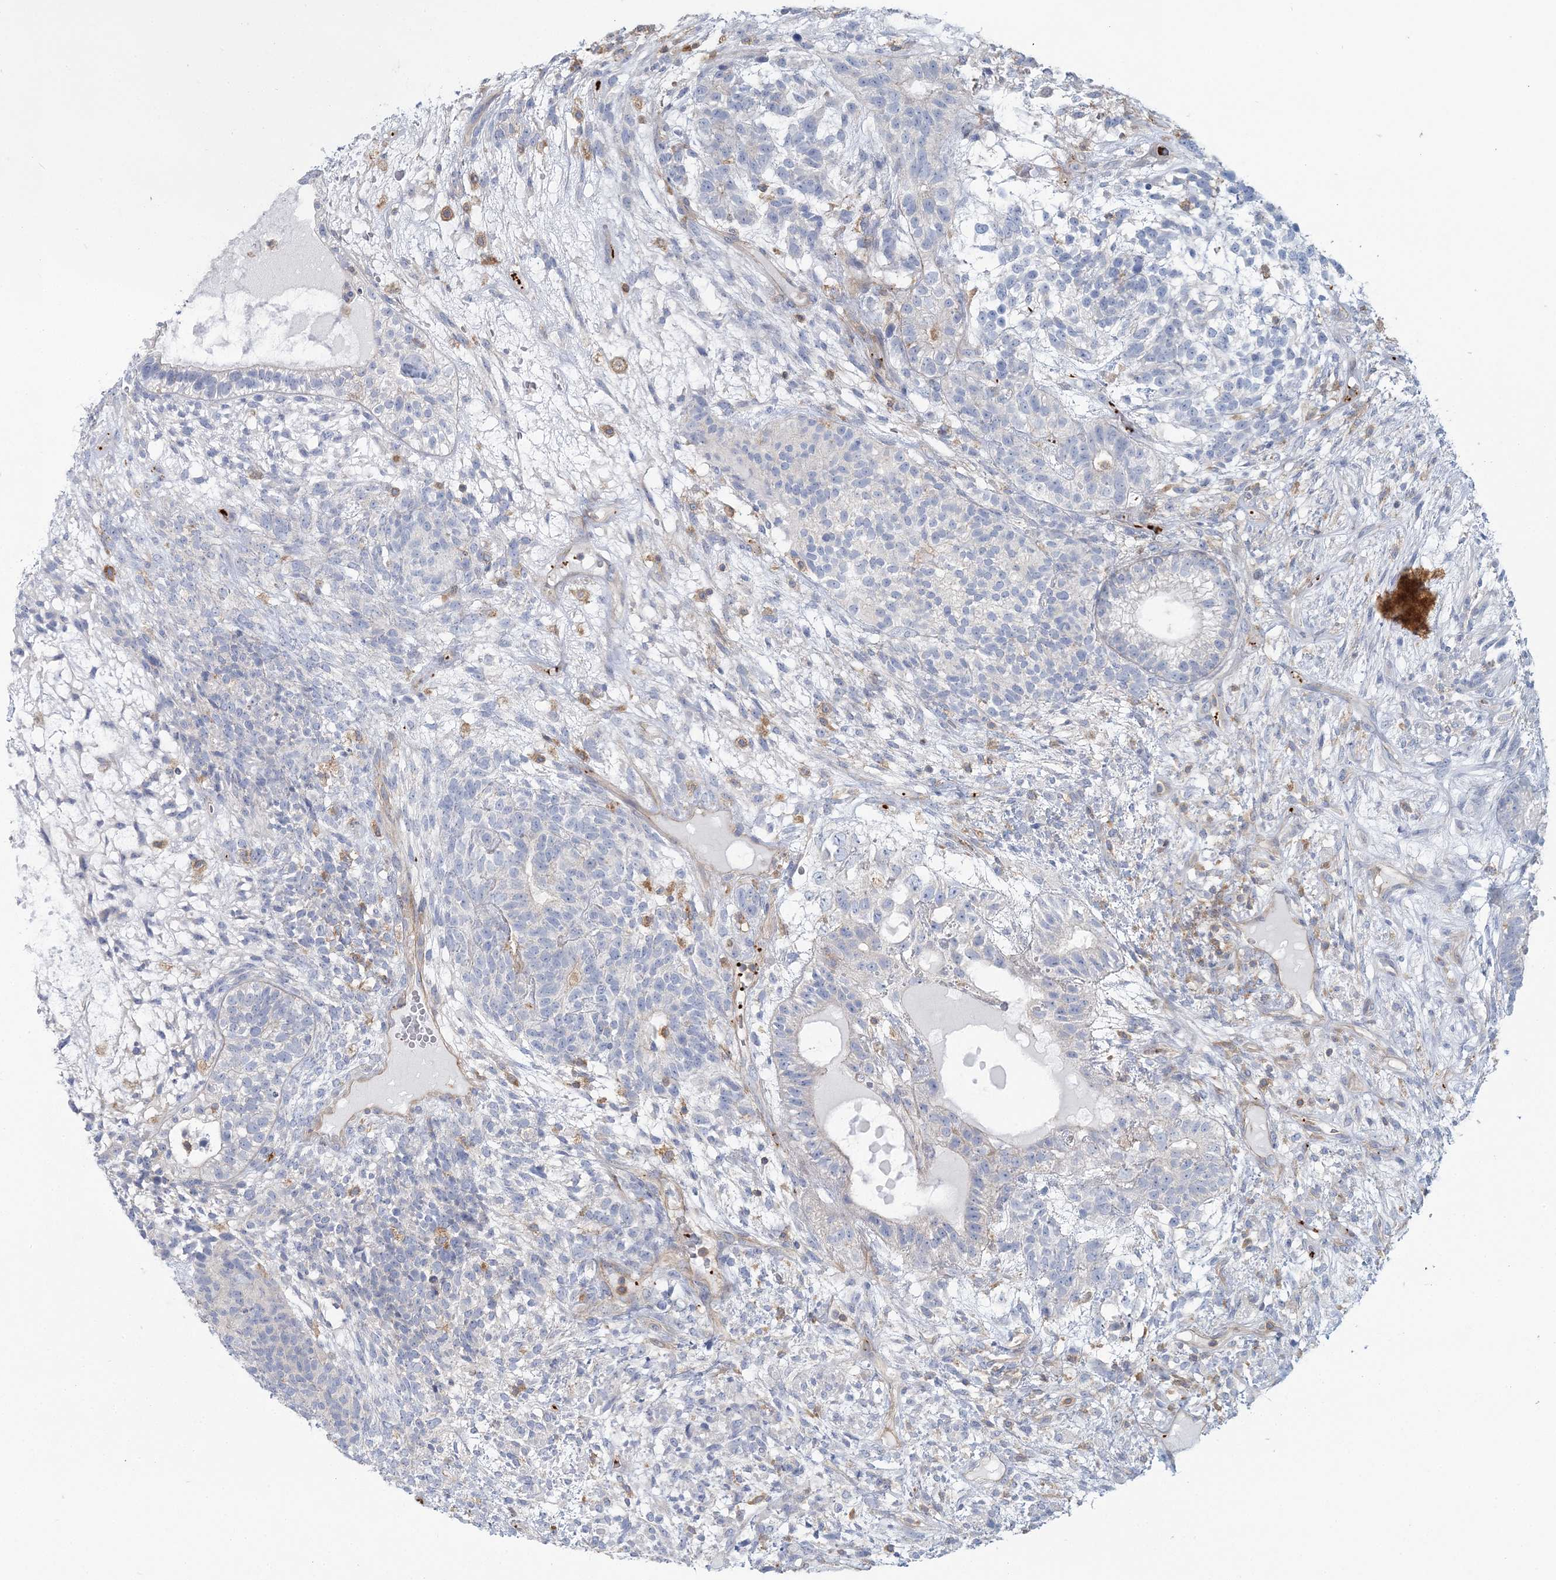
{"staining": {"intensity": "negative", "quantity": "none", "location": "none"}, "tissue": "testis cancer", "cell_type": "Tumor cells", "image_type": "cancer", "snomed": [{"axis": "morphology", "description": "Seminoma, NOS"}, {"axis": "morphology", "description": "Carcinoma, Embryonal, NOS"}, {"axis": "topography", "description": "Testis"}], "caption": "Immunohistochemistry (IHC) photomicrograph of neoplastic tissue: human testis embryonal carcinoma stained with DAB (3,3'-diaminobenzidine) exhibits no significant protein positivity in tumor cells.", "gene": "CUEDC2", "patient": {"sex": "male", "age": 28}}